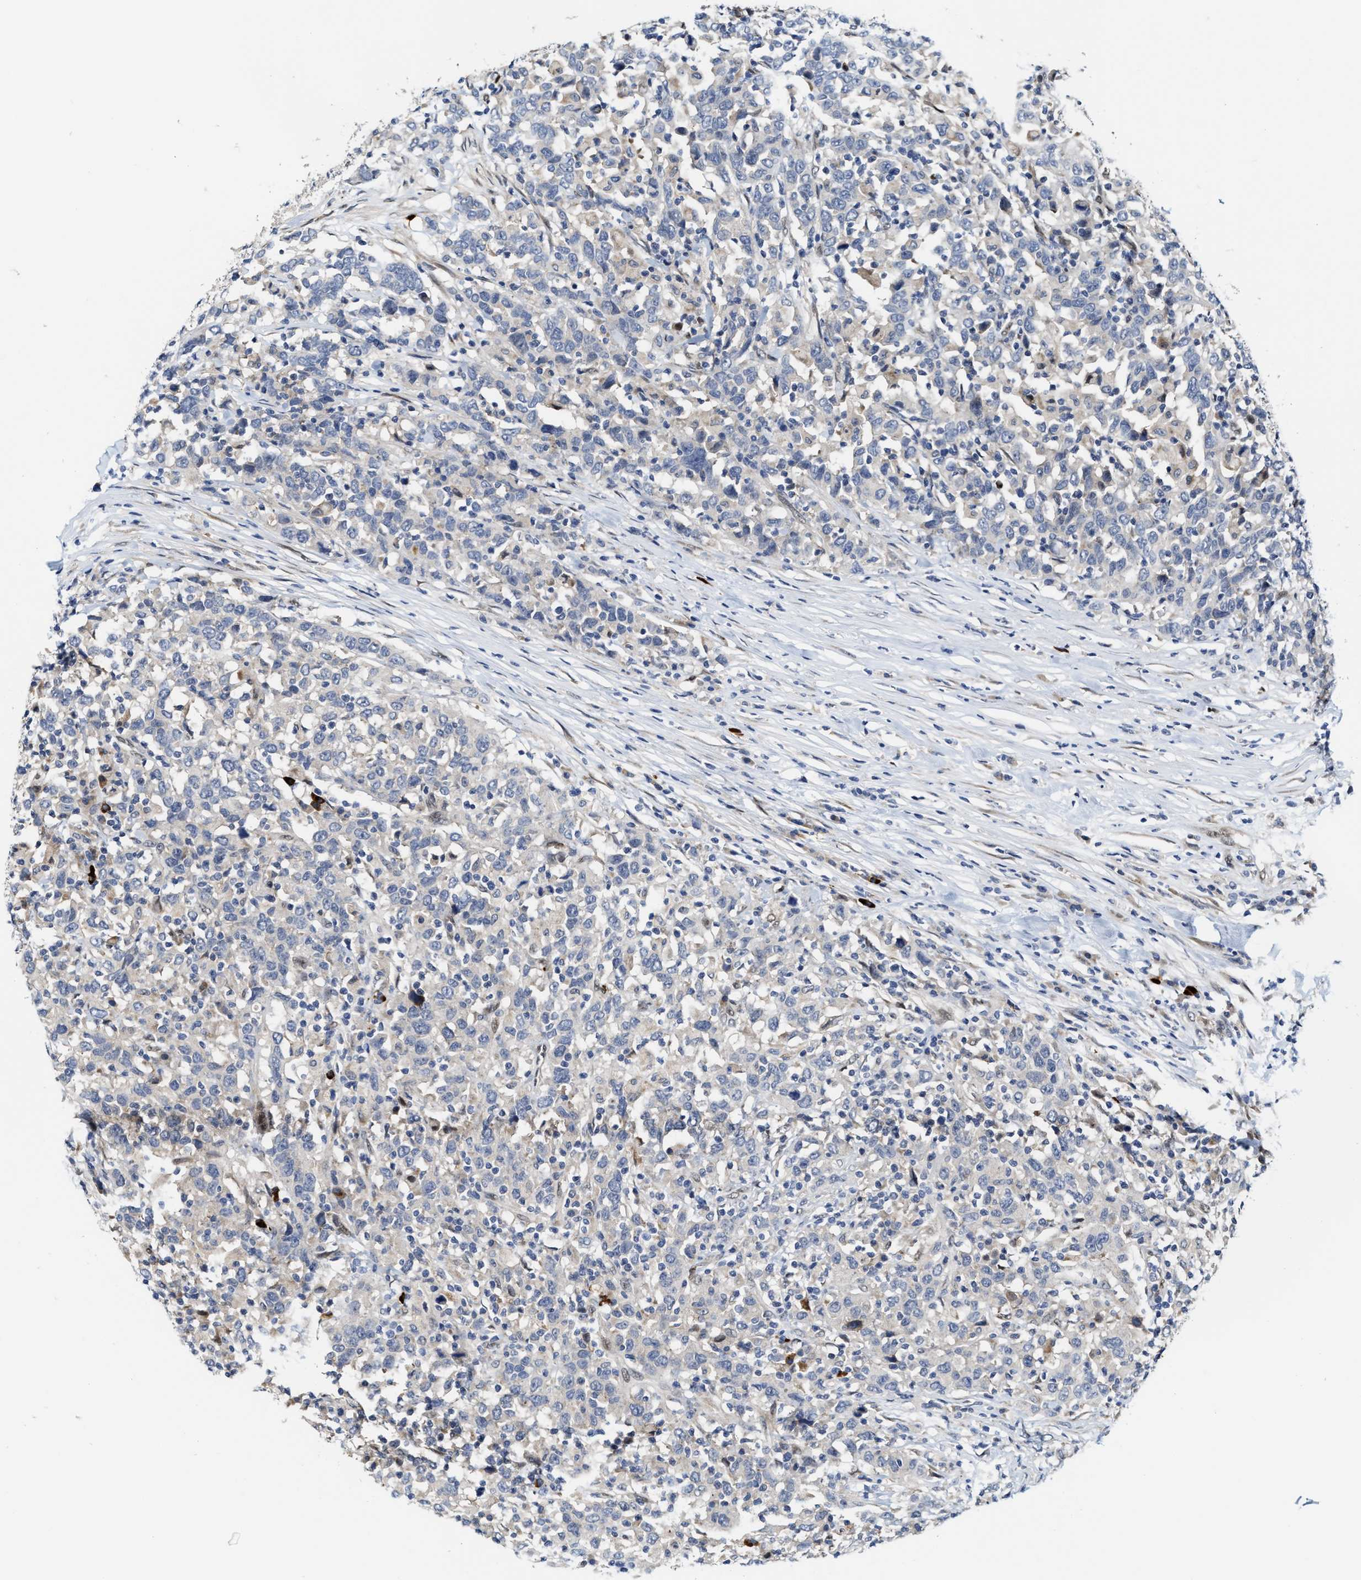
{"staining": {"intensity": "negative", "quantity": "none", "location": "none"}, "tissue": "urothelial cancer", "cell_type": "Tumor cells", "image_type": "cancer", "snomed": [{"axis": "morphology", "description": "Urothelial carcinoma, High grade"}, {"axis": "topography", "description": "Urinary bladder"}], "caption": "An immunohistochemistry image of urothelial cancer is shown. There is no staining in tumor cells of urothelial cancer. Brightfield microscopy of immunohistochemistry stained with DAB (brown) and hematoxylin (blue), captured at high magnification.", "gene": "TCF4", "patient": {"sex": "male", "age": 61}}